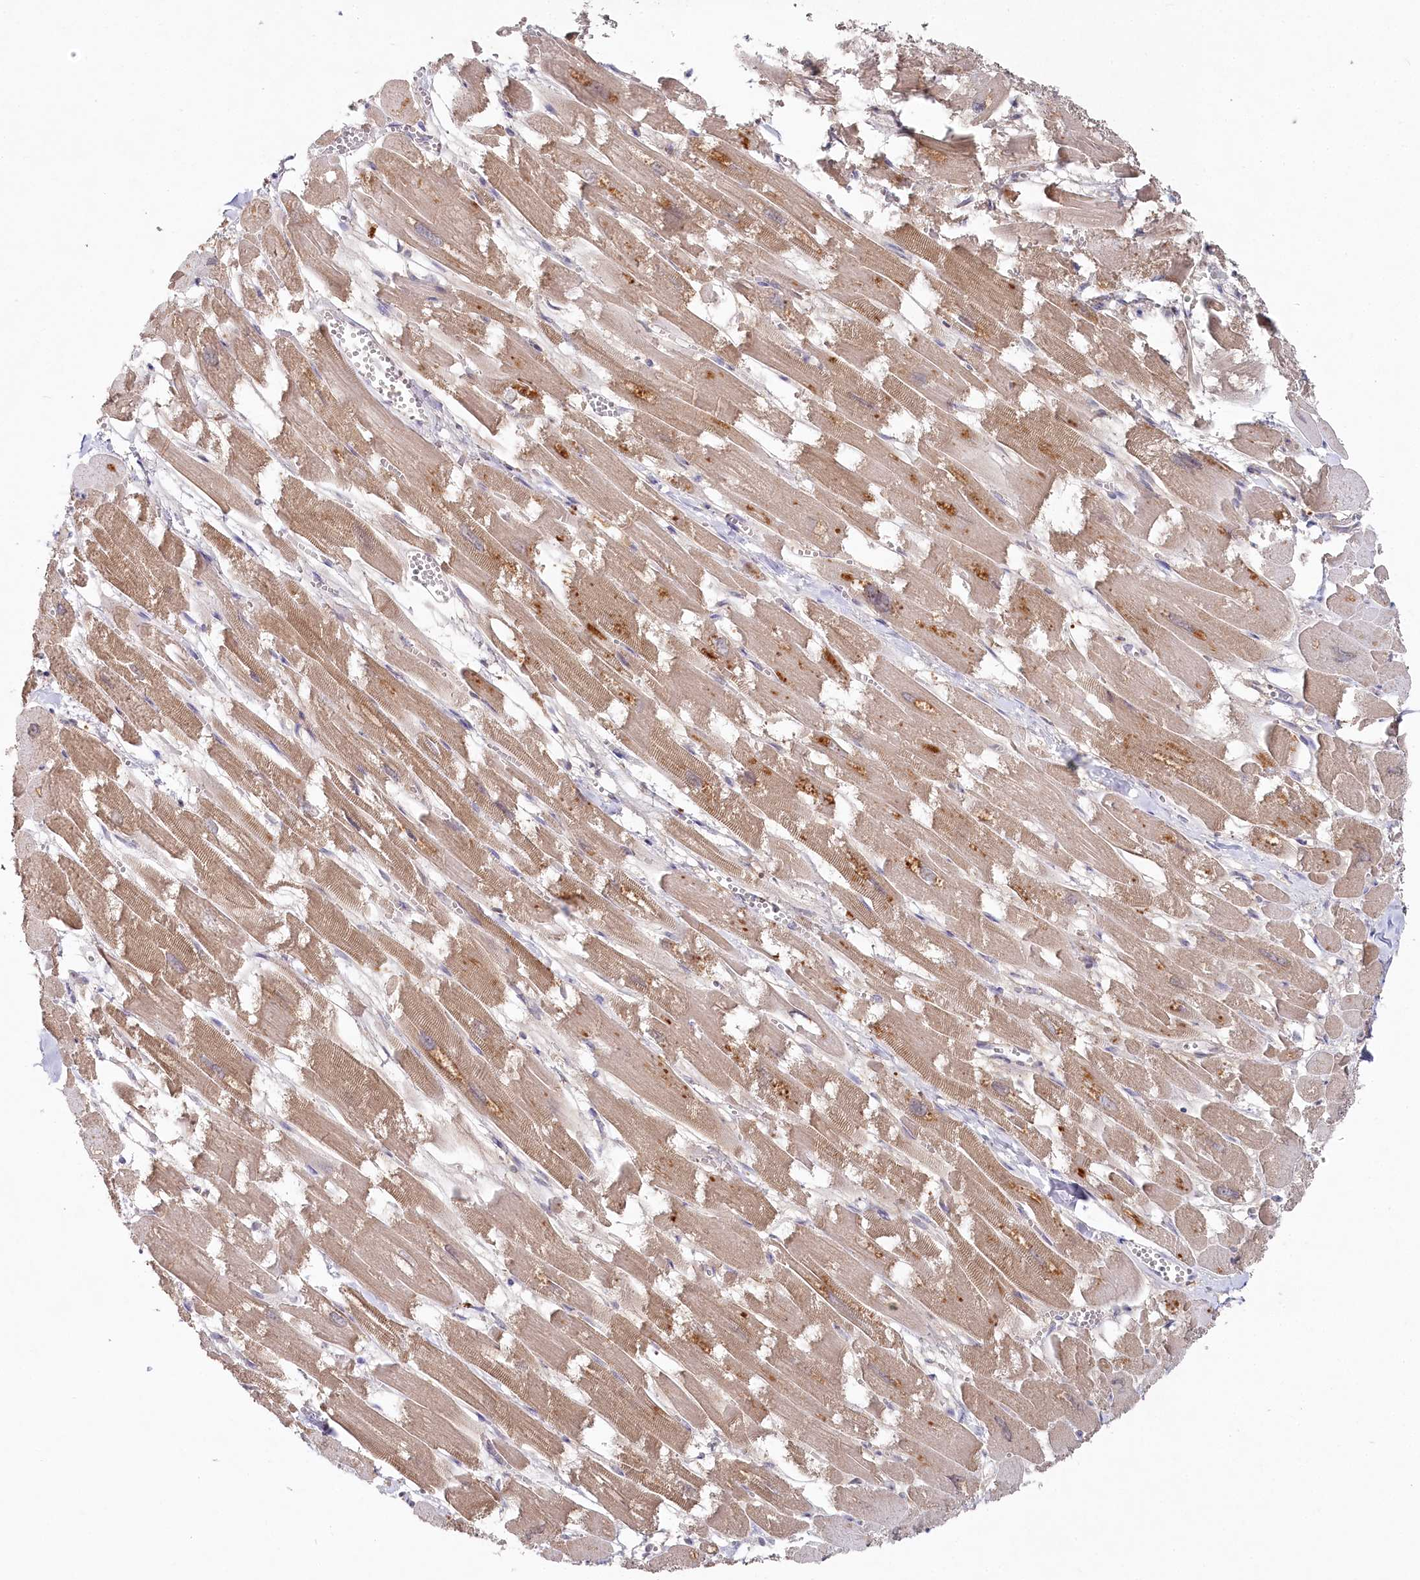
{"staining": {"intensity": "moderate", "quantity": ">75%", "location": "cytoplasmic/membranous"}, "tissue": "heart muscle", "cell_type": "Cardiomyocytes", "image_type": "normal", "snomed": [{"axis": "morphology", "description": "Normal tissue, NOS"}, {"axis": "topography", "description": "Heart"}], "caption": "This histopathology image shows immunohistochemistry (IHC) staining of normal heart muscle, with medium moderate cytoplasmic/membranous staining in approximately >75% of cardiomyocytes.", "gene": "AAMDC", "patient": {"sex": "male", "age": 54}}